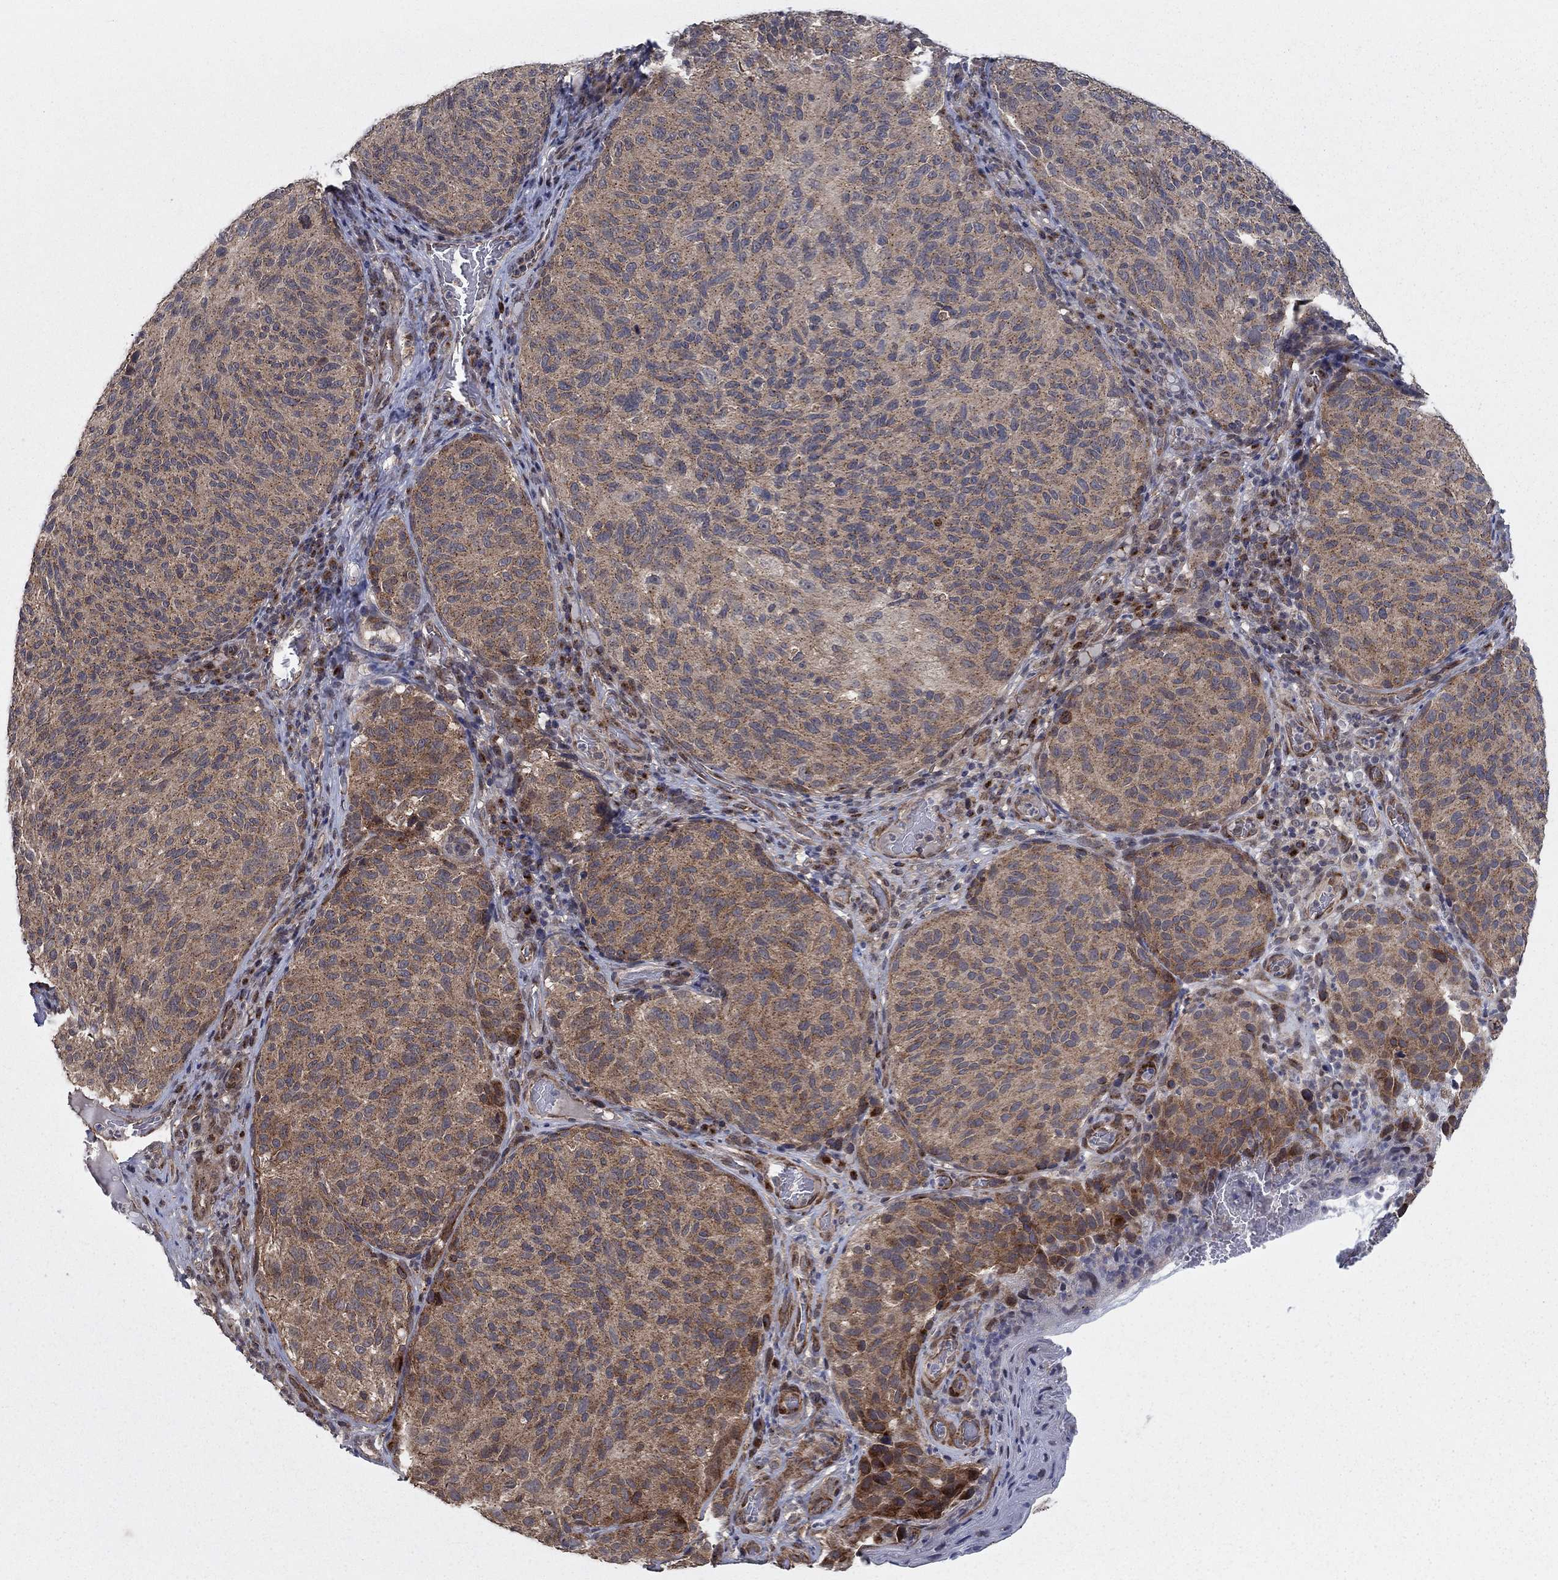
{"staining": {"intensity": "moderate", "quantity": "25%-75%", "location": "cytoplasmic/membranous"}, "tissue": "melanoma", "cell_type": "Tumor cells", "image_type": "cancer", "snomed": [{"axis": "morphology", "description": "Malignant melanoma, NOS"}, {"axis": "topography", "description": "Skin"}], "caption": "Tumor cells exhibit medium levels of moderate cytoplasmic/membranous expression in about 25%-75% of cells in melanoma. (brown staining indicates protein expression, while blue staining denotes nuclei).", "gene": "SH3RF1", "patient": {"sex": "female", "age": 73}}